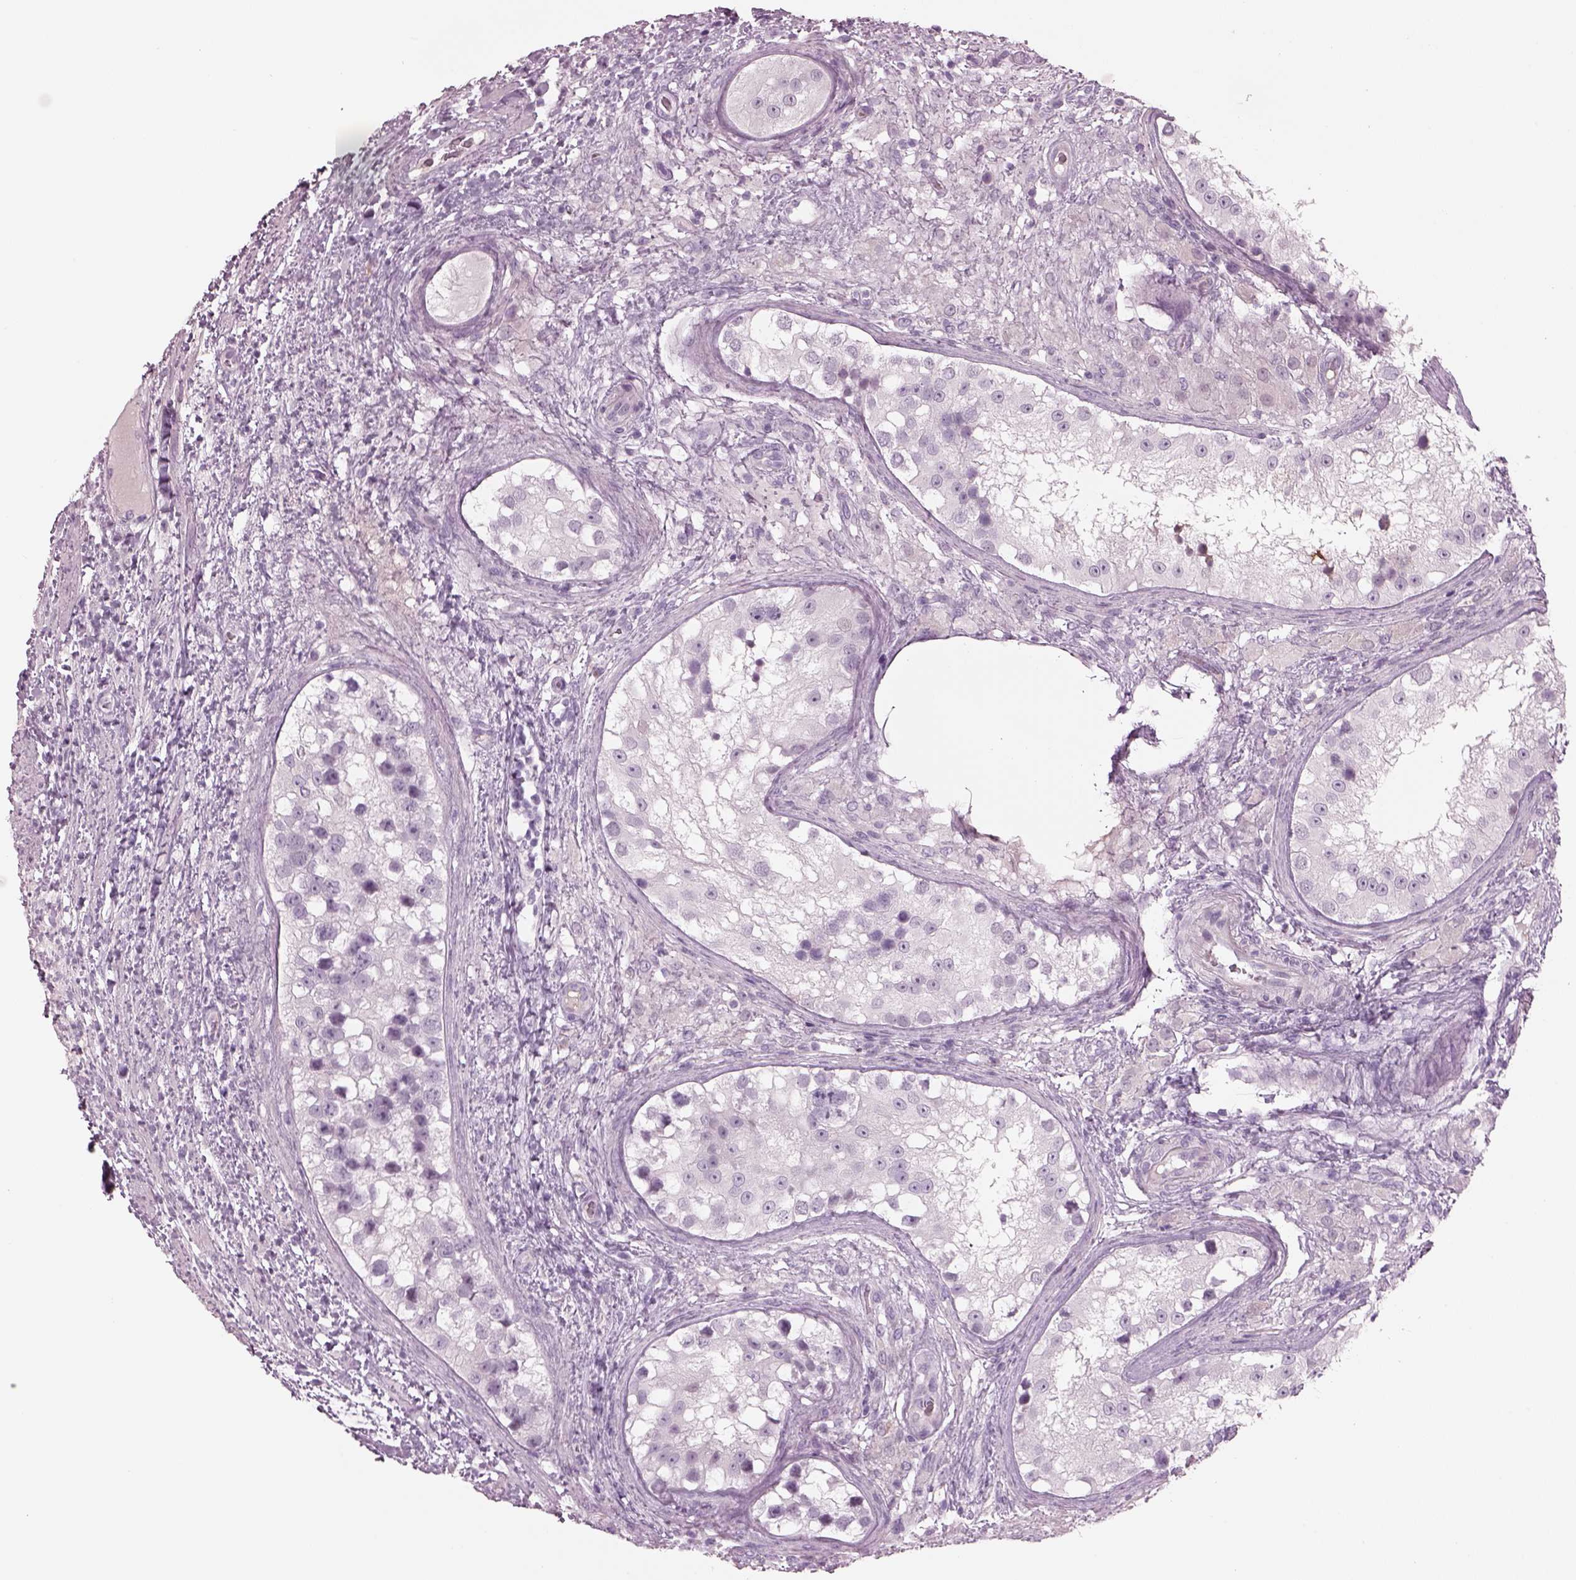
{"staining": {"intensity": "negative", "quantity": "none", "location": "none"}, "tissue": "testis cancer", "cell_type": "Tumor cells", "image_type": "cancer", "snomed": [{"axis": "morphology", "description": "Carcinoma, Embryonal, NOS"}, {"axis": "topography", "description": "Testis"}], "caption": "High power microscopy image of an IHC photomicrograph of testis cancer (embryonal carcinoma), revealing no significant positivity in tumor cells.", "gene": "CYLC1", "patient": {"sex": "male", "age": 24}}